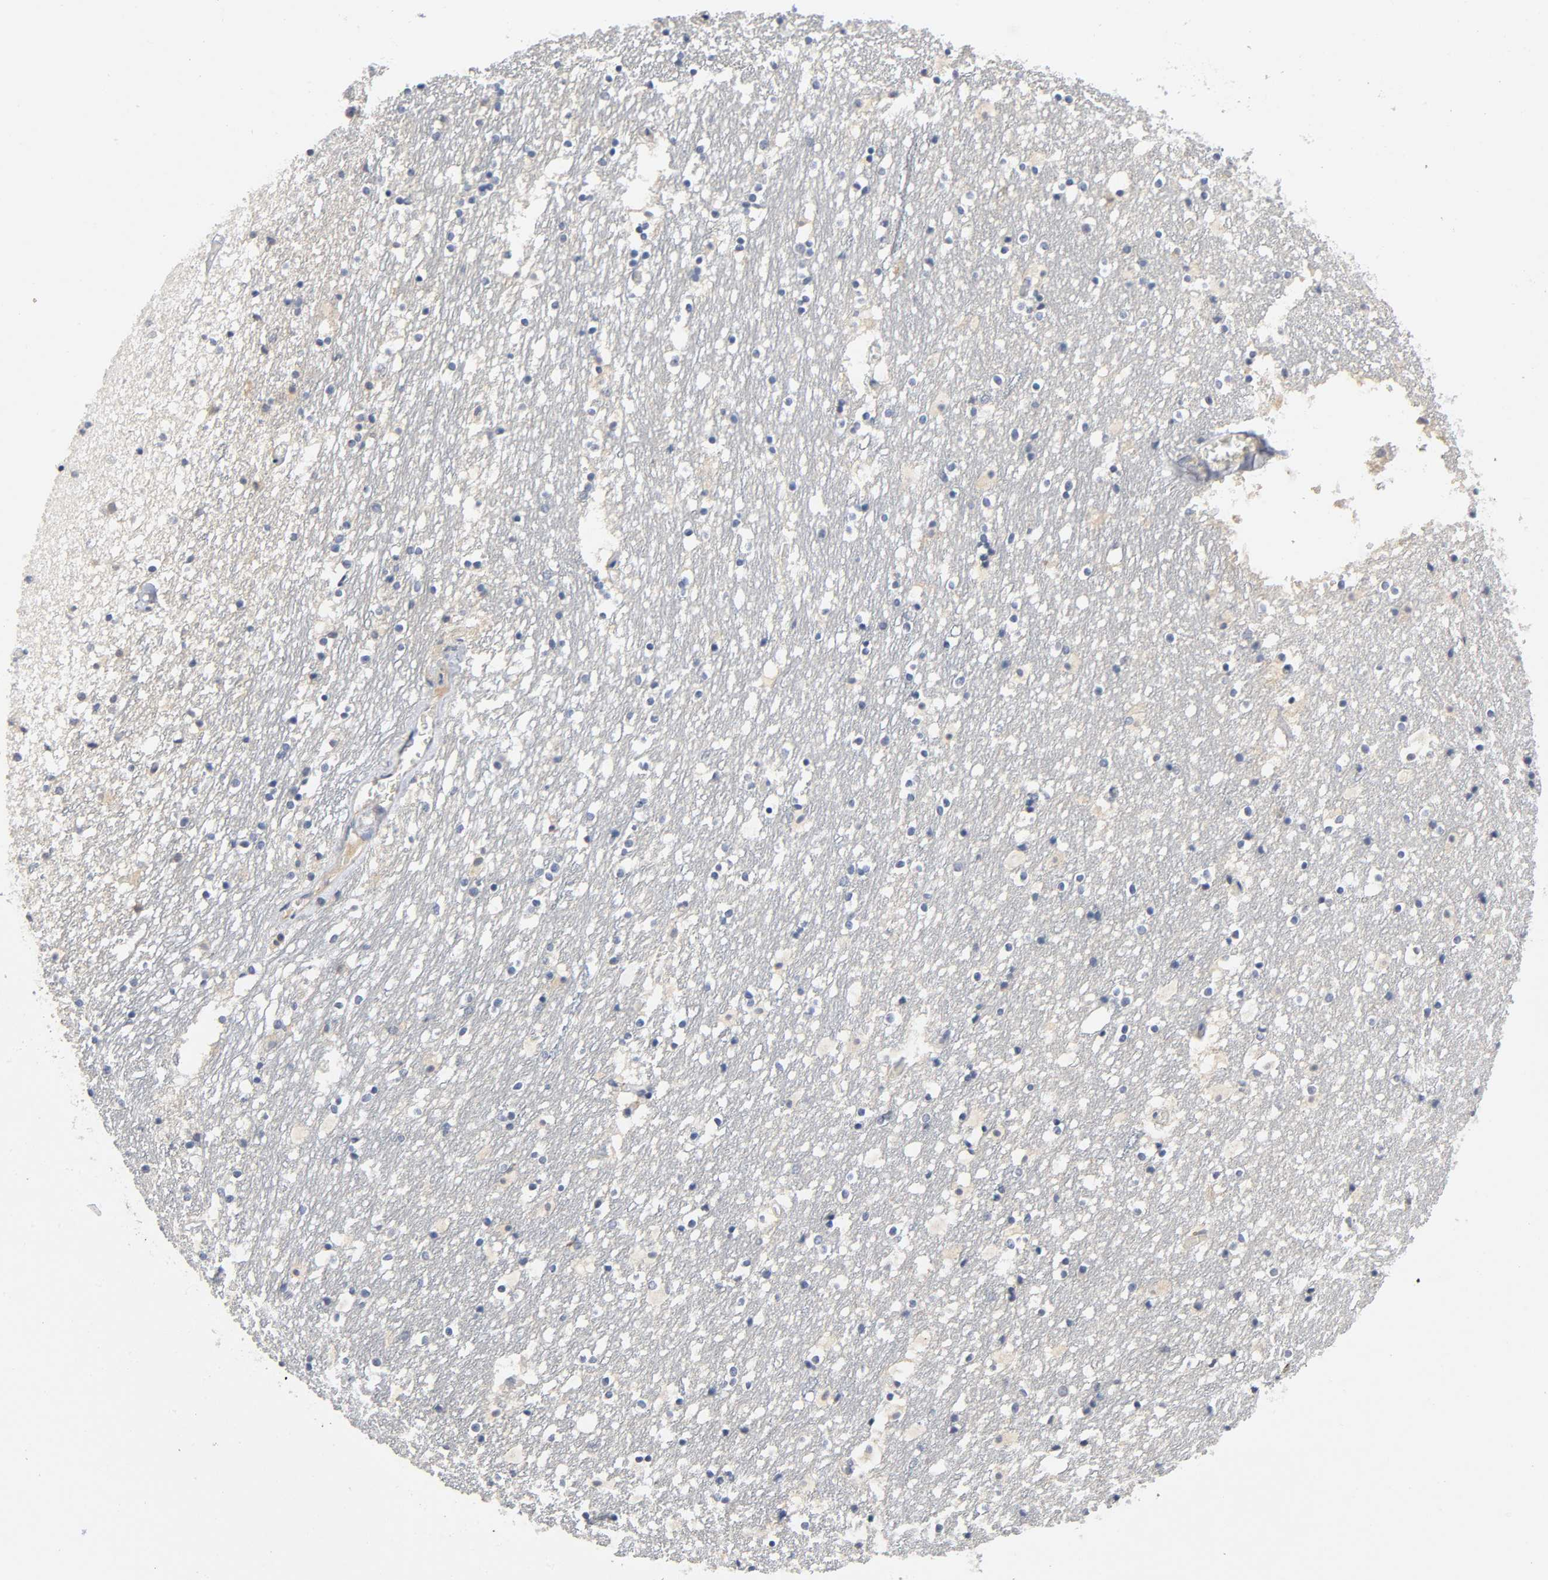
{"staining": {"intensity": "weak", "quantity": "<25%", "location": "cytoplasmic/membranous"}, "tissue": "caudate", "cell_type": "Glial cells", "image_type": "normal", "snomed": [{"axis": "morphology", "description": "Normal tissue, NOS"}, {"axis": "topography", "description": "Lateral ventricle wall"}], "caption": "The immunohistochemistry photomicrograph has no significant staining in glial cells of caudate. (Immunohistochemistry (ihc), brightfield microscopy, high magnification).", "gene": "MAPK8", "patient": {"sex": "male", "age": 45}}